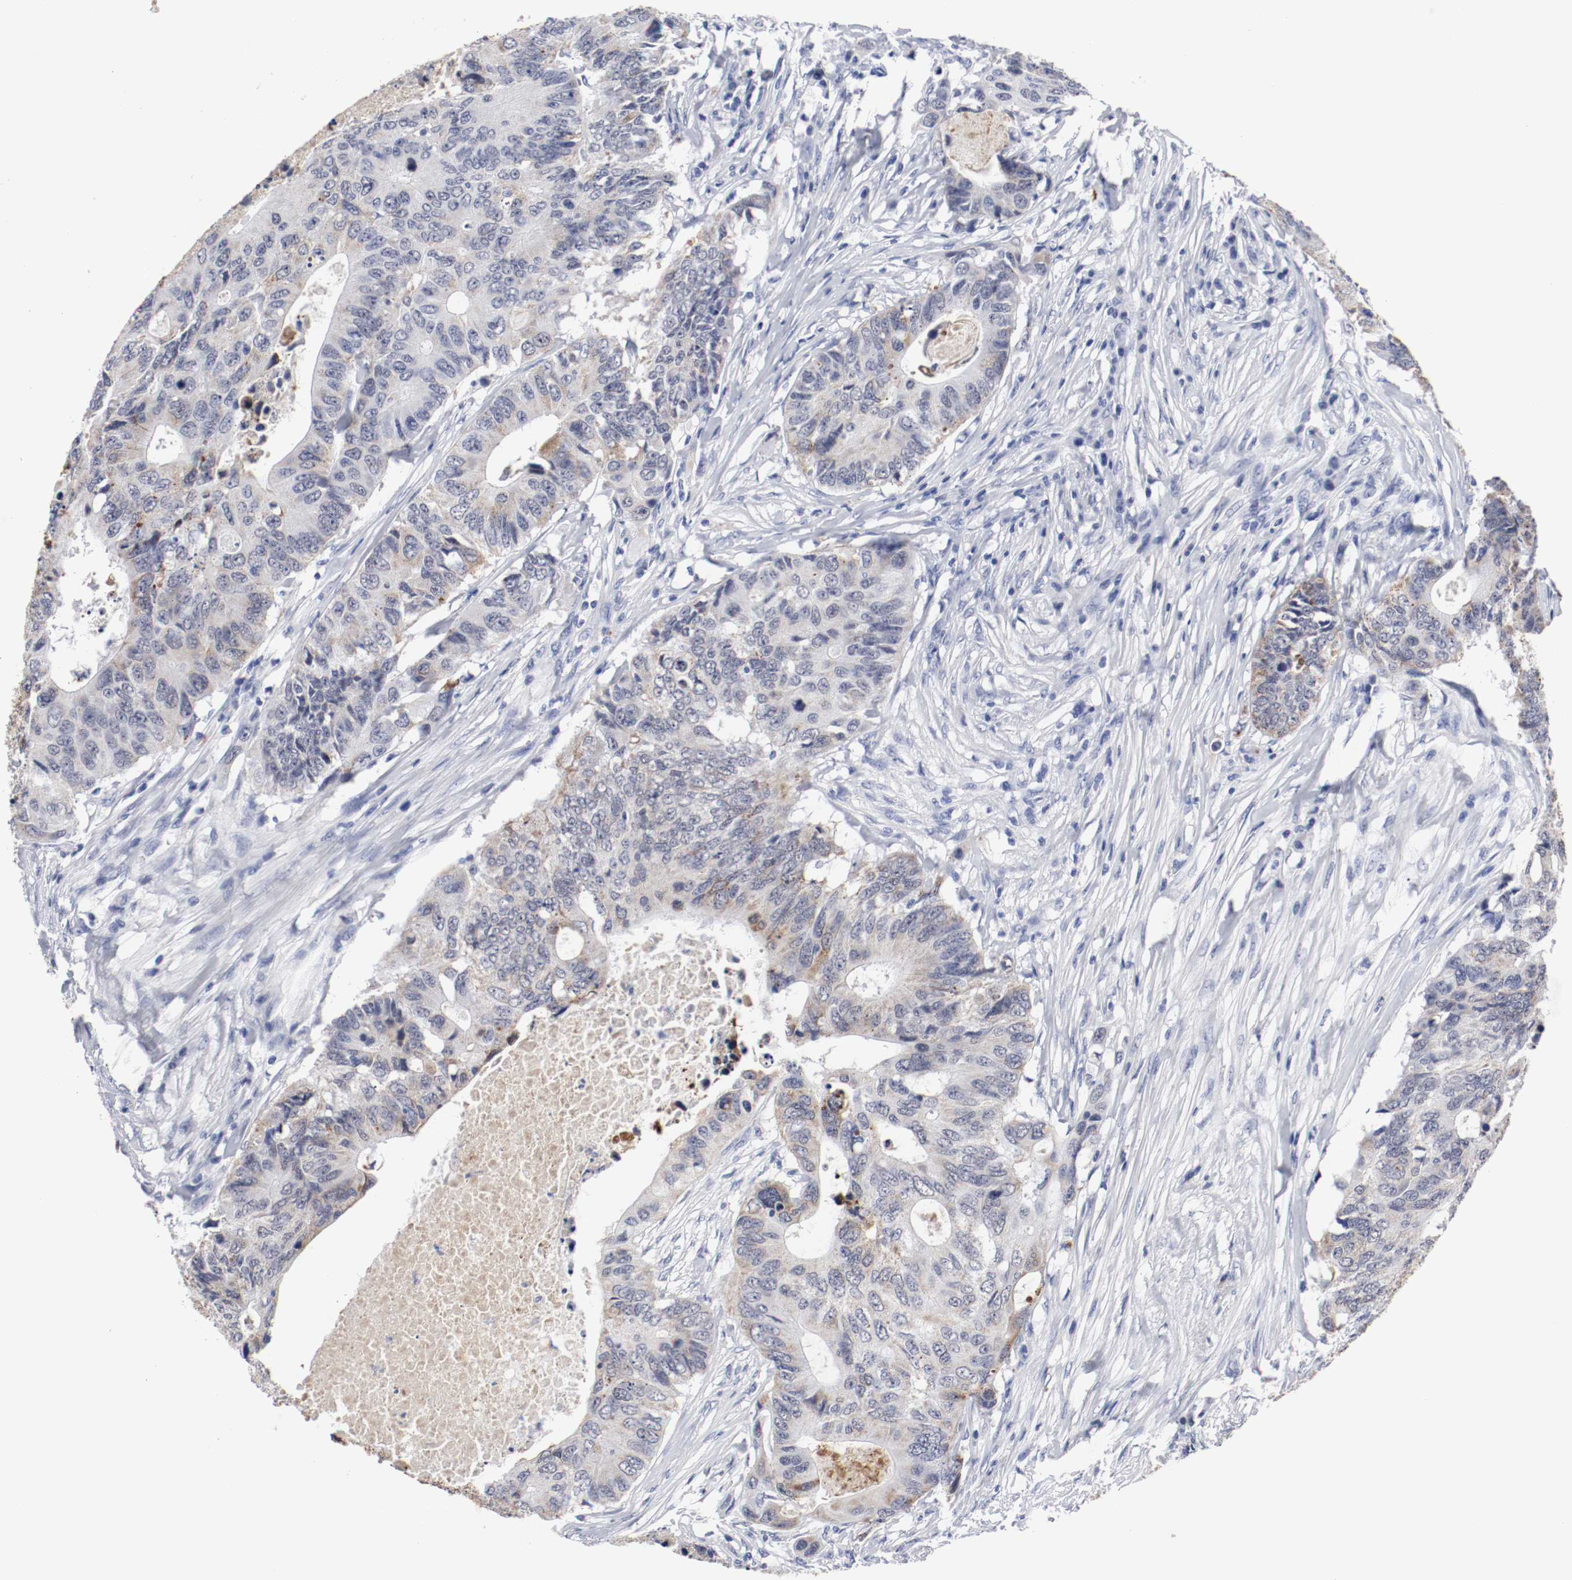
{"staining": {"intensity": "moderate", "quantity": "<25%", "location": "cytoplasmic/membranous"}, "tissue": "colorectal cancer", "cell_type": "Tumor cells", "image_type": "cancer", "snomed": [{"axis": "morphology", "description": "Adenocarcinoma, NOS"}, {"axis": "topography", "description": "Colon"}], "caption": "Immunohistochemistry (IHC) micrograph of neoplastic tissue: colorectal cancer (adenocarcinoma) stained using immunohistochemistry demonstrates low levels of moderate protein expression localized specifically in the cytoplasmic/membranous of tumor cells, appearing as a cytoplasmic/membranous brown color.", "gene": "GRHL2", "patient": {"sex": "male", "age": 71}}